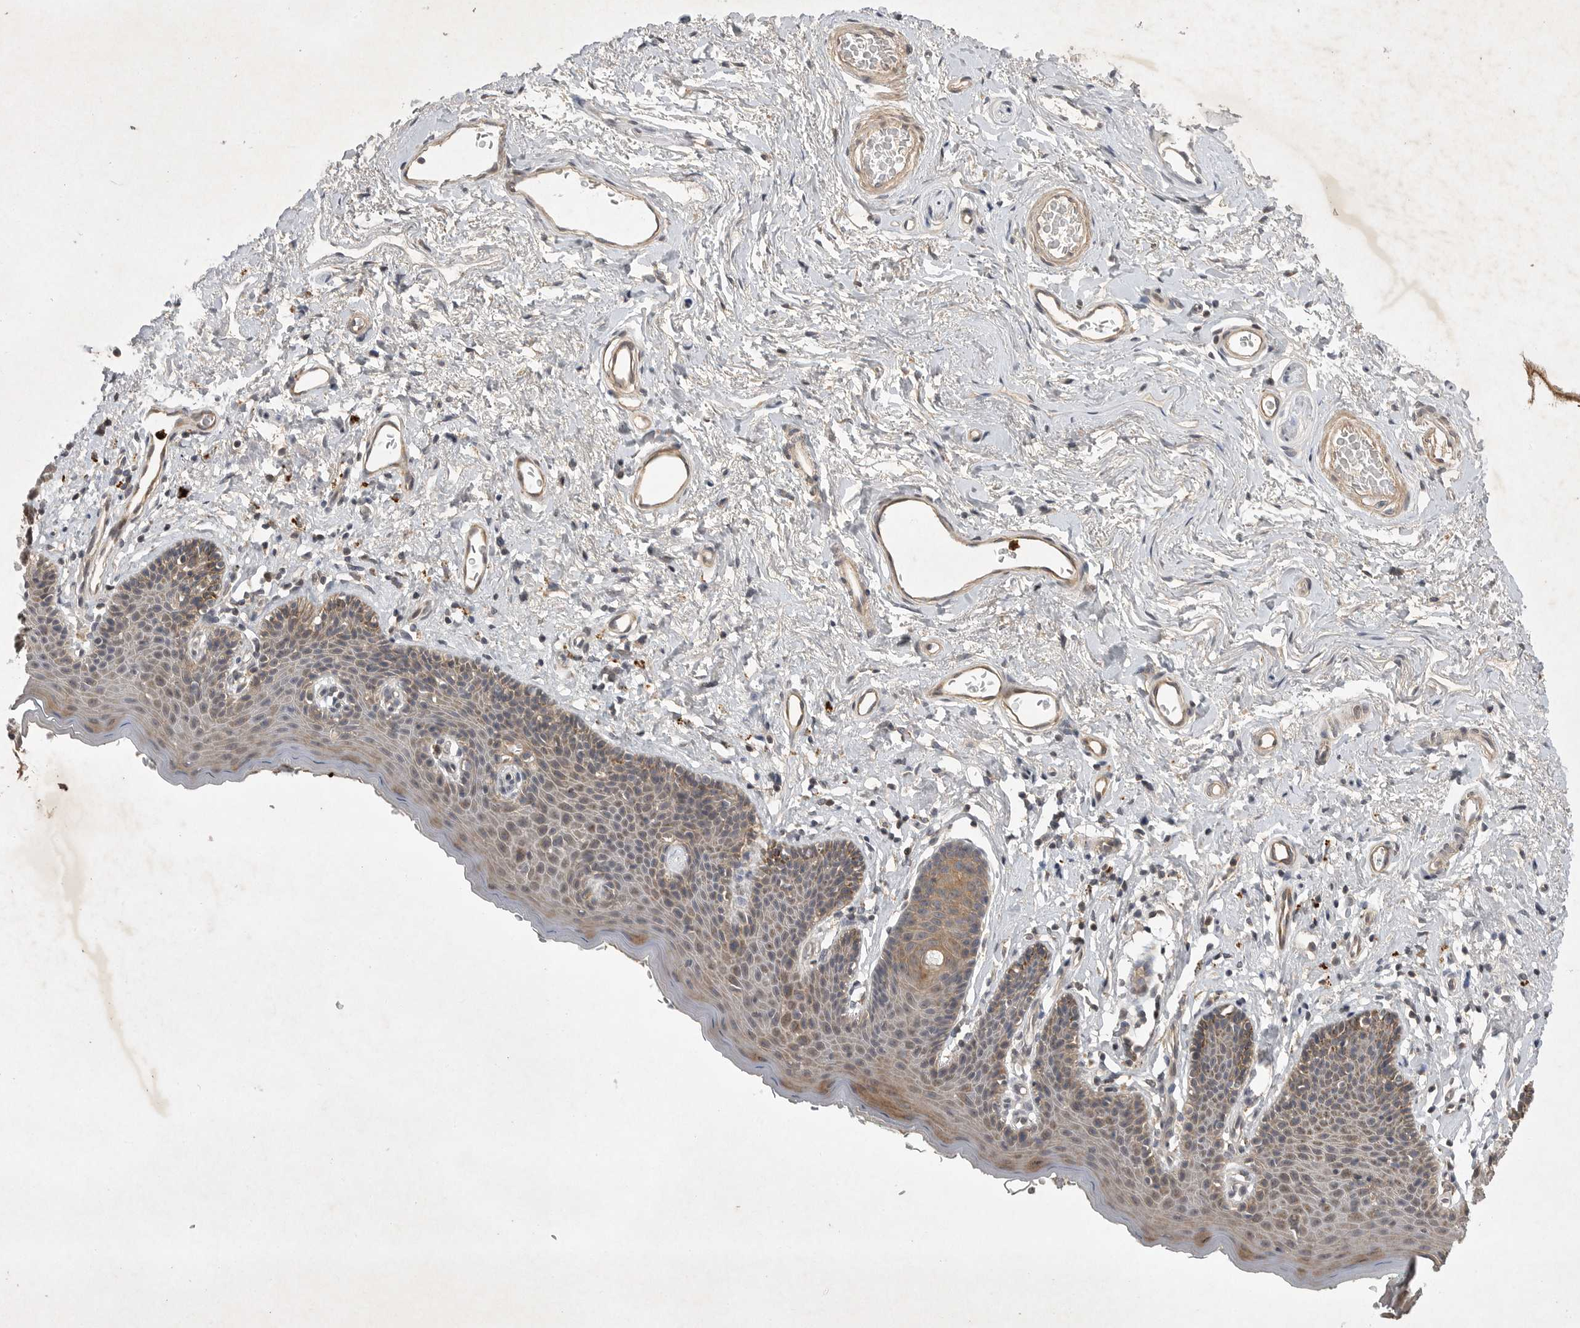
{"staining": {"intensity": "weak", "quantity": ">75%", "location": "cytoplasmic/membranous"}, "tissue": "skin", "cell_type": "Epidermal cells", "image_type": "normal", "snomed": [{"axis": "morphology", "description": "Normal tissue, NOS"}, {"axis": "topography", "description": "Vulva"}], "caption": "Immunohistochemical staining of unremarkable skin reveals >75% levels of weak cytoplasmic/membranous protein staining in approximately >75% of epidermal cells.", "gene": "UBE3D", "patient": {"sex": "female", "age": 66}}